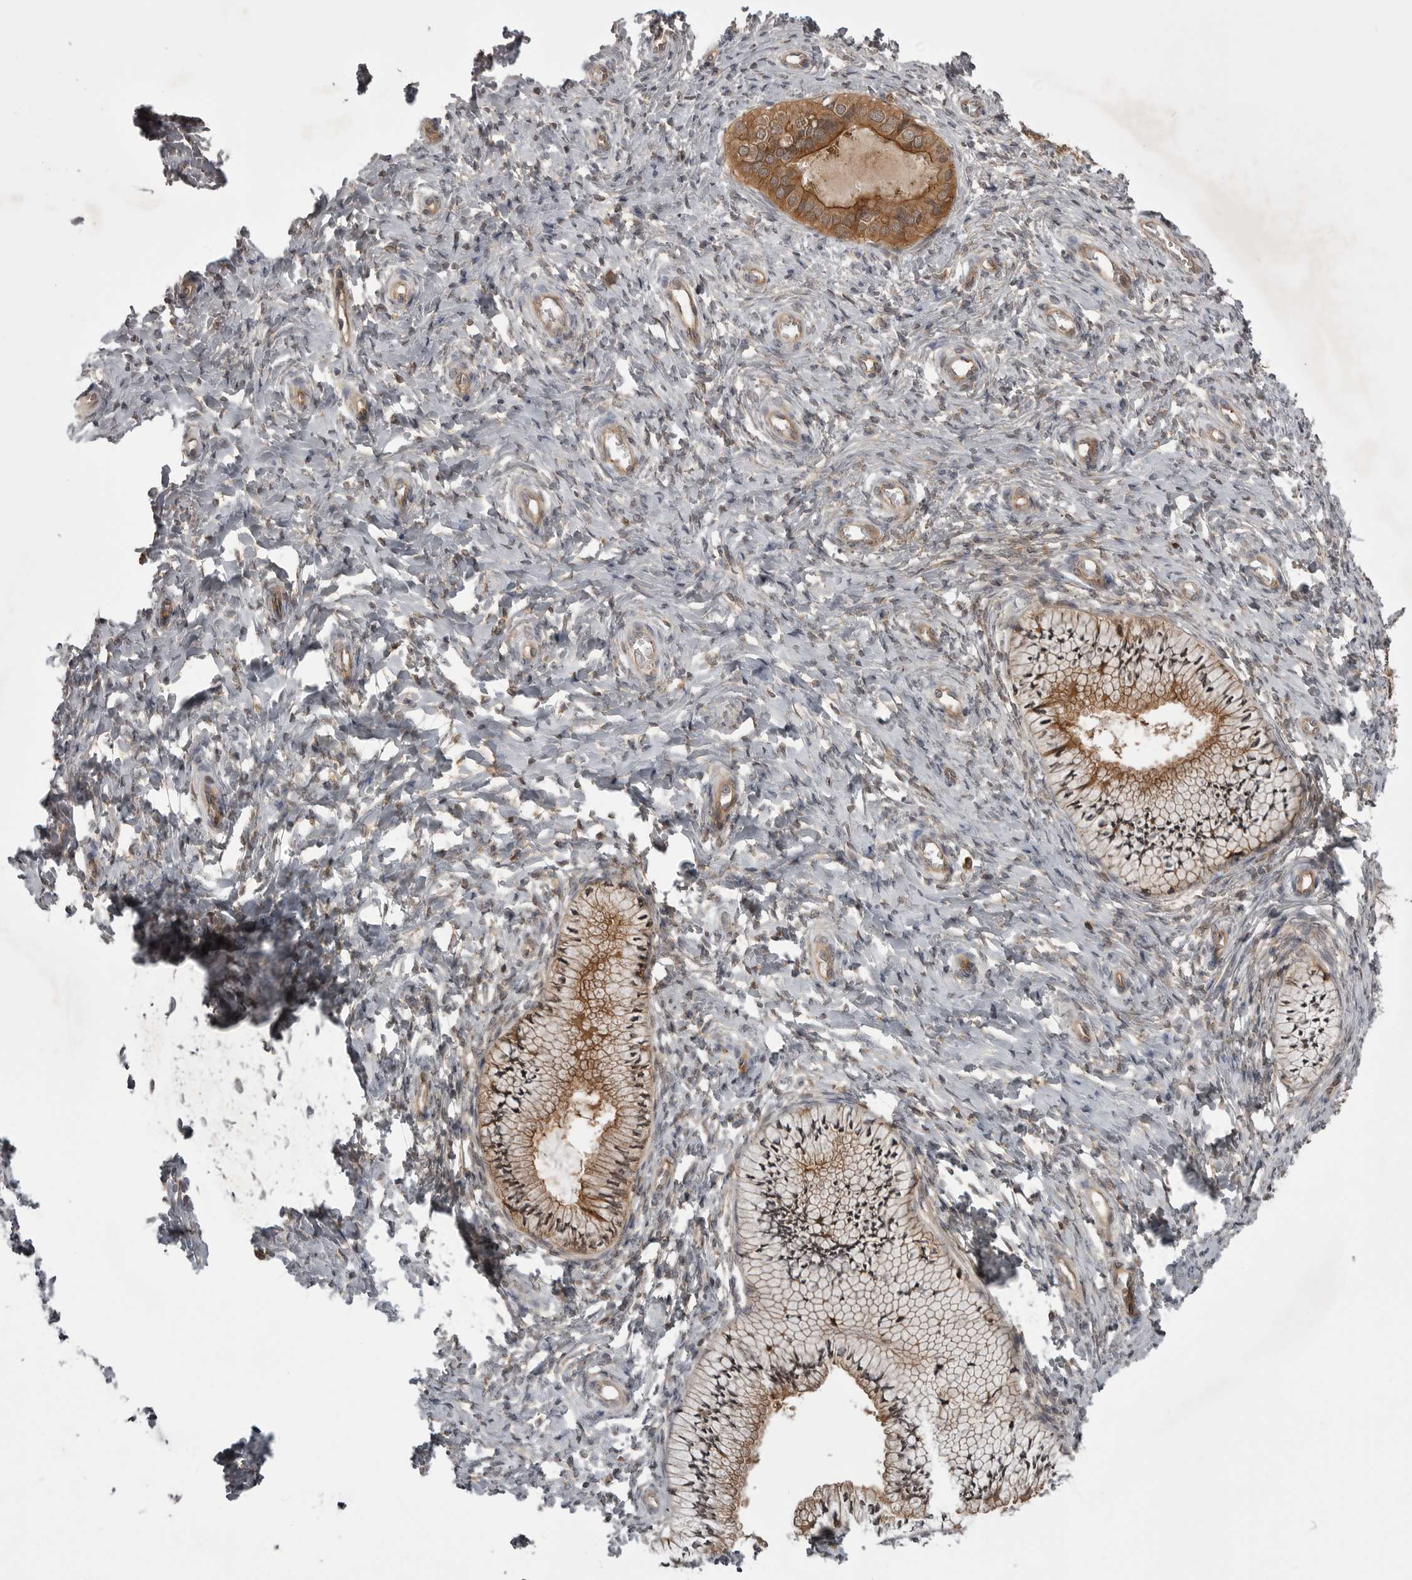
{"staining": {"intensity": "moderate", "quantity": ">75%", "location": "cytoplasmic/membranous"}, "tissue": "cervix", "cell_type": "Glandular cells", "image_type": "normal", "snomed": [{"axis": "morphology", "description": "Normal tissue, NOS"}, {"axis": "topography", "description": "Cervix"}], "caption": "Immunohistochemistry image of unremarkable cervix: human cervix stained using IHC reveals medium levels of moderate protein expression localized specifically in the cytoplasmic/membranous of glandular cells, appearing as a cytoplasmic/membranous brown color.", "gene": "STK24", "patient": {"sex": "female", "age": 36}}